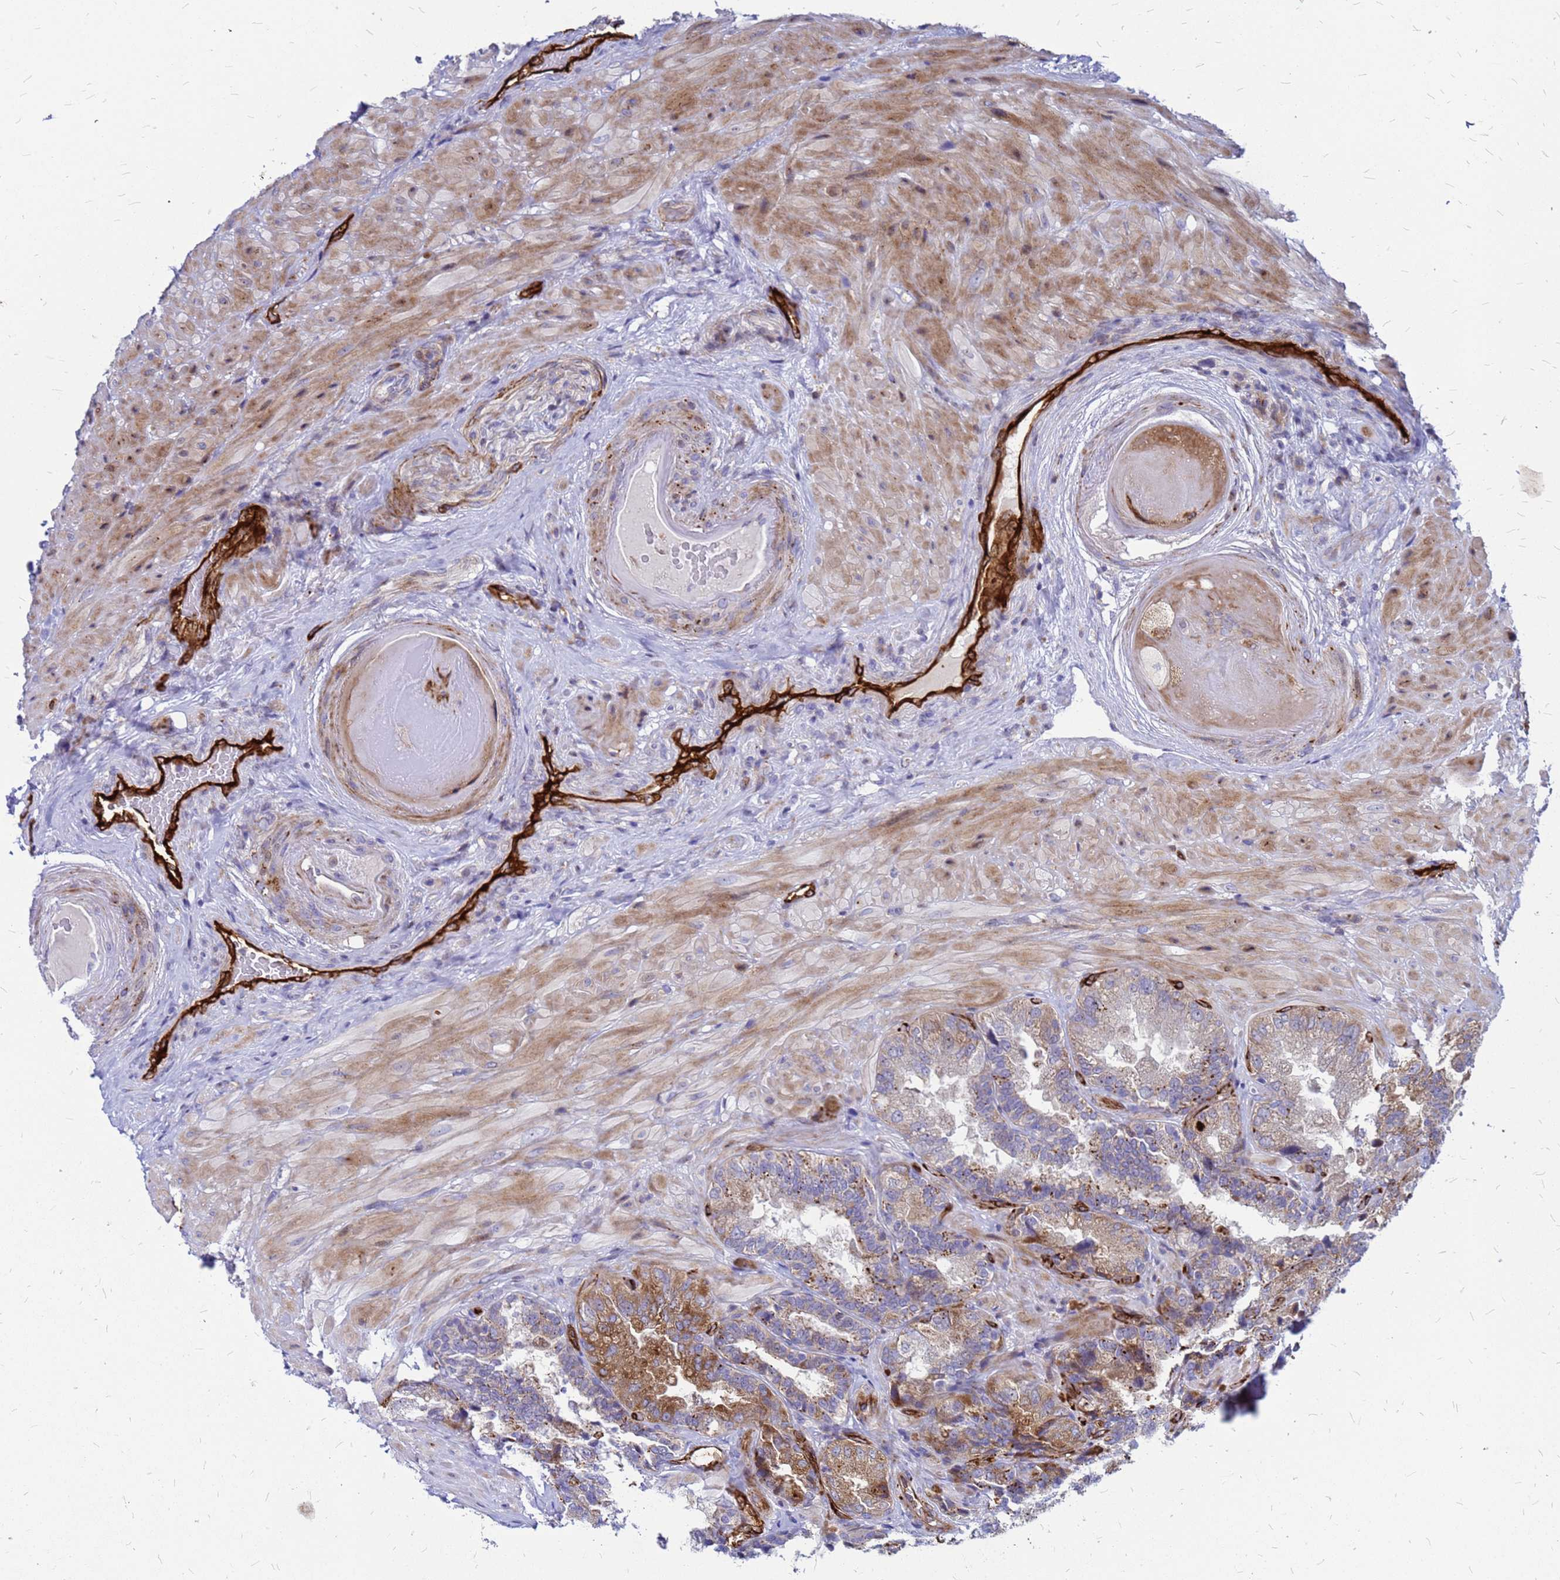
{"staining": {"intensity": "strong", "quantity": "25%-75%", "location": "cytoplasmic/membranous"}, "tissue": "seminal vesicle", "cell_type": "Glandular cells", "image_type": "normal", "snomed": [{"axis": "morphology", "description": "Normal tissue, NOS"}, {"axis": "topography", "description": "Prostate and seminal vesicle, NOS"}, {"axis": "topography", "description": "Prostate"}, {"axis": "topography", "description": "Seminal veicle"}], "caption": "Seminal vesicle stained for a protein demonstrates strong cytoplasmic/membranous positivity in glandular cells. Immunohistochemistry (ihc) stains the protein of interest in brown and the nuclei are stained blue.", "gene": "NOSTRIN", "patient": {"sex": "male", "age": 67}}